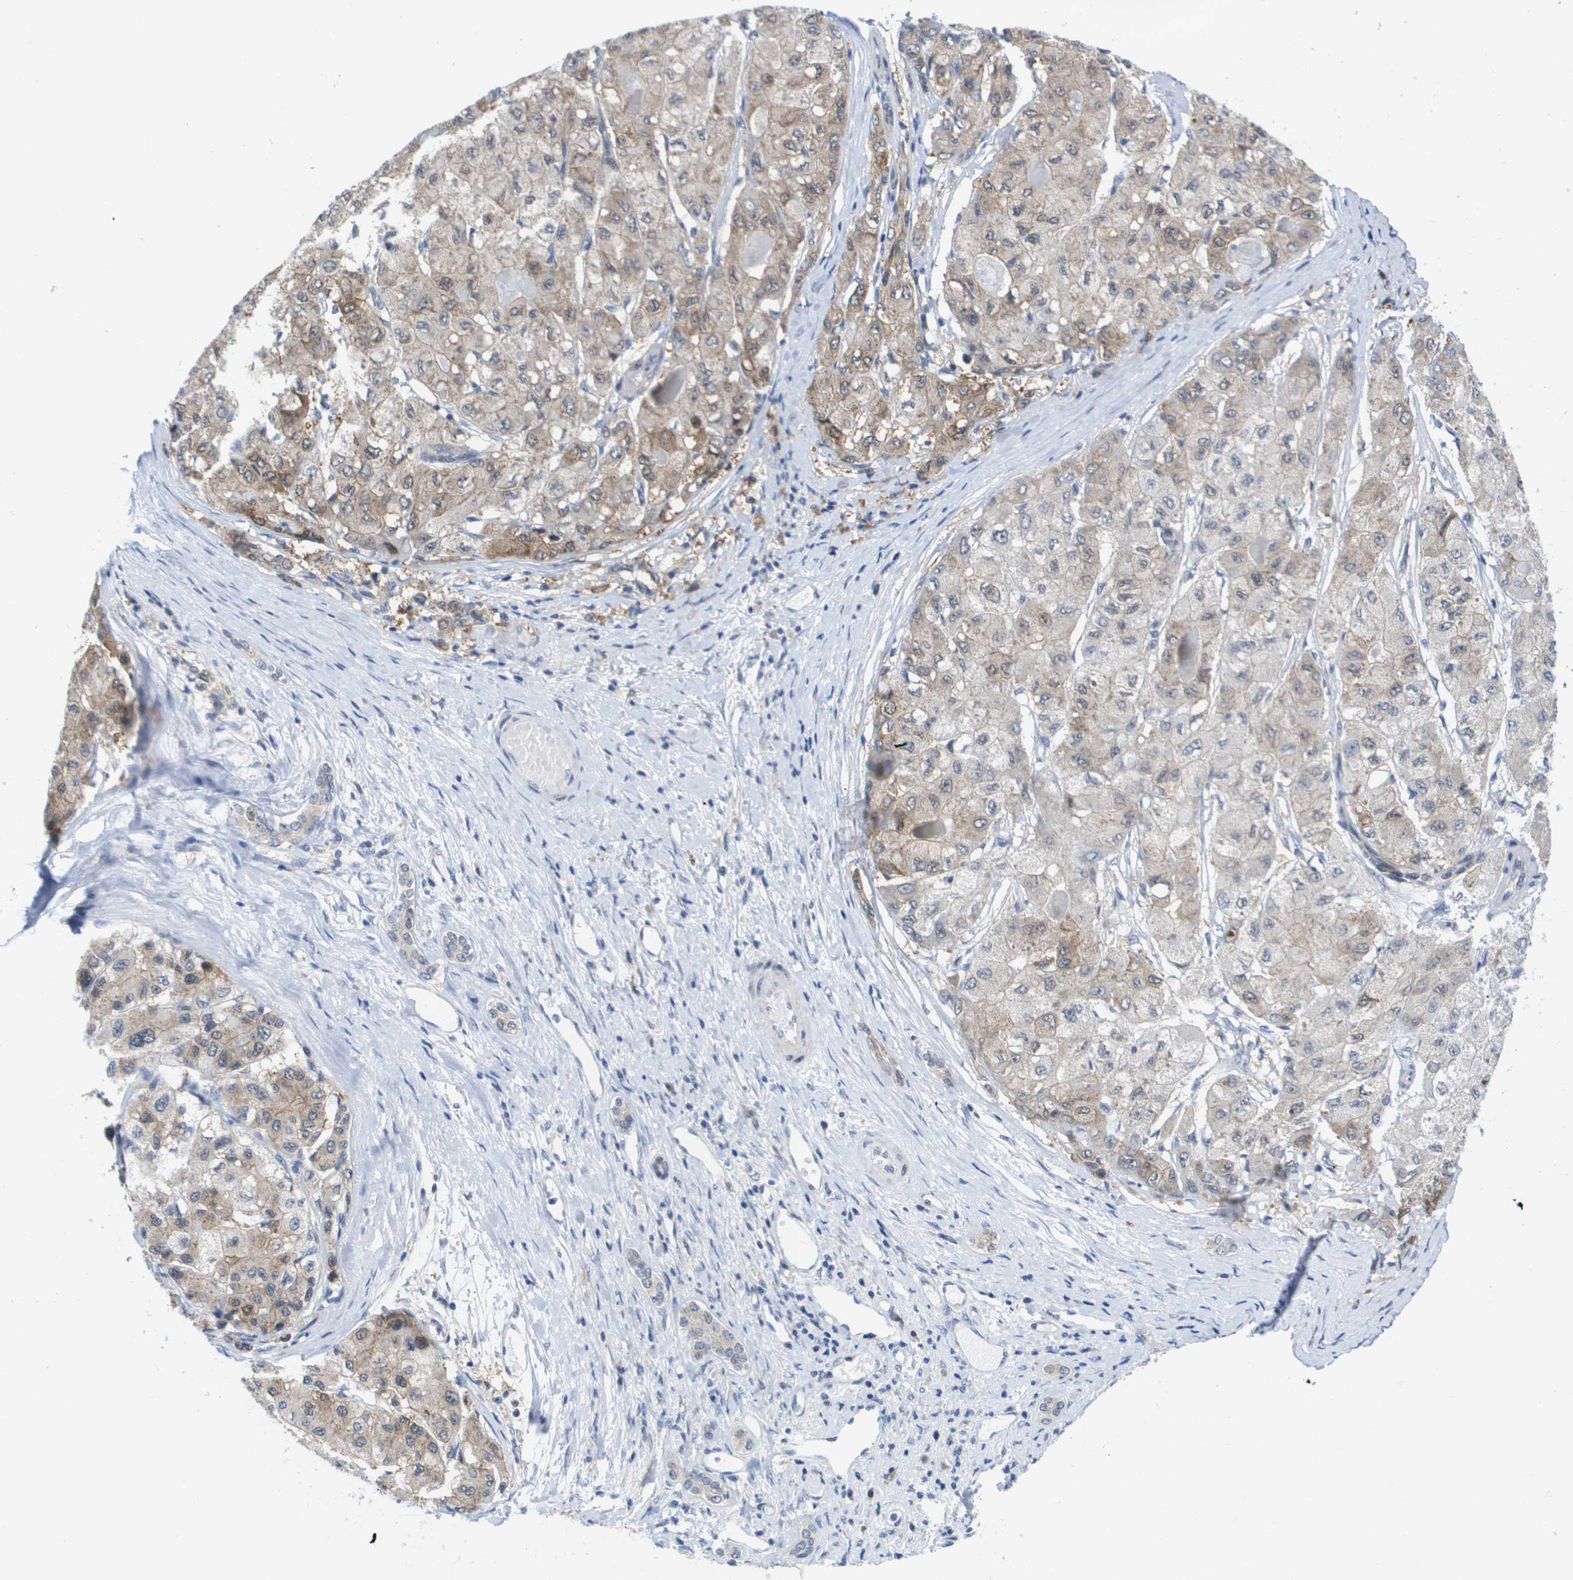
{"staining": {"intensity": "weak", "quantity": "25%-75%", "location": "cytoplasmic/membranous"}, "tissue": "liver cancer", "cell_type": "Tumor cells", "image_type": "cancer", "snomed": [{"axis": "morphology", "description": "Carcinoma, Hepatocellular, NOS"}, {"axis": "topography", "description": "Liver"}], "caption": "Hepatocellular carcinoma (liver) stained with IHC exhibits weak cytoplasmic/membranous staining in approximately 25%-75% of tumor cells.", "gene": "FKBP4", "patient": {"sex": "male", "age": 80}}